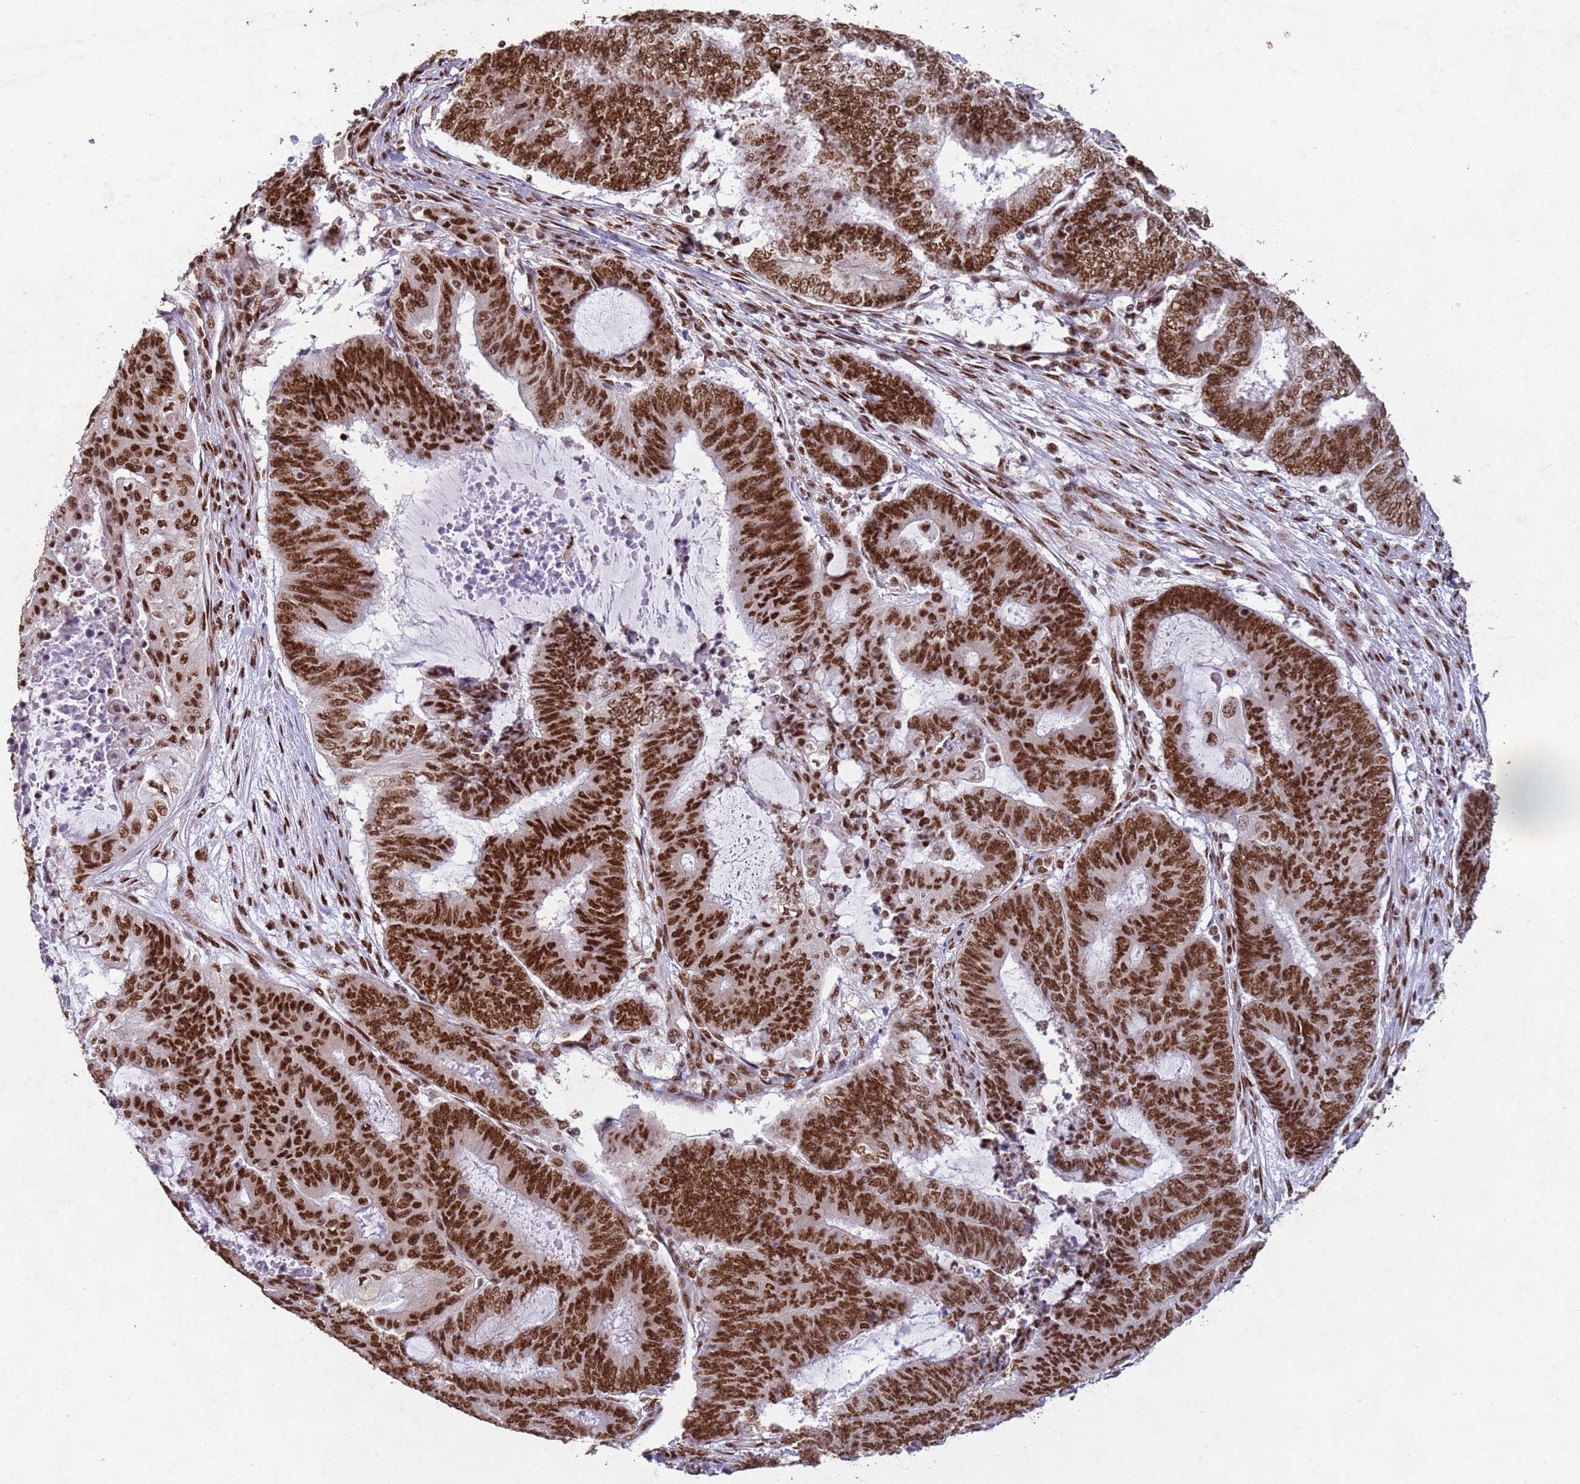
{"staining": {"intensity": "strong", "quantity": ">75%", "location": "nuclear"}, "tissue": "endometrial cancer", "cell_type": "Tumor cells", "image_type": "cancer", "snomed": [{"axis": "morphology", "description": "Adenocarcinoma, NOS"}, {"axis": "topography", "description": "Uterus"}, {"axis": "topography", "description": "Endometrium"}], "caption": "Tumor cells display high levels of strong nuclear staining in approximately >75% of cells in human endometrial adenocarcinoma.", "gene": "ESF1", "patient": {"sex": "female", "age": 70}}